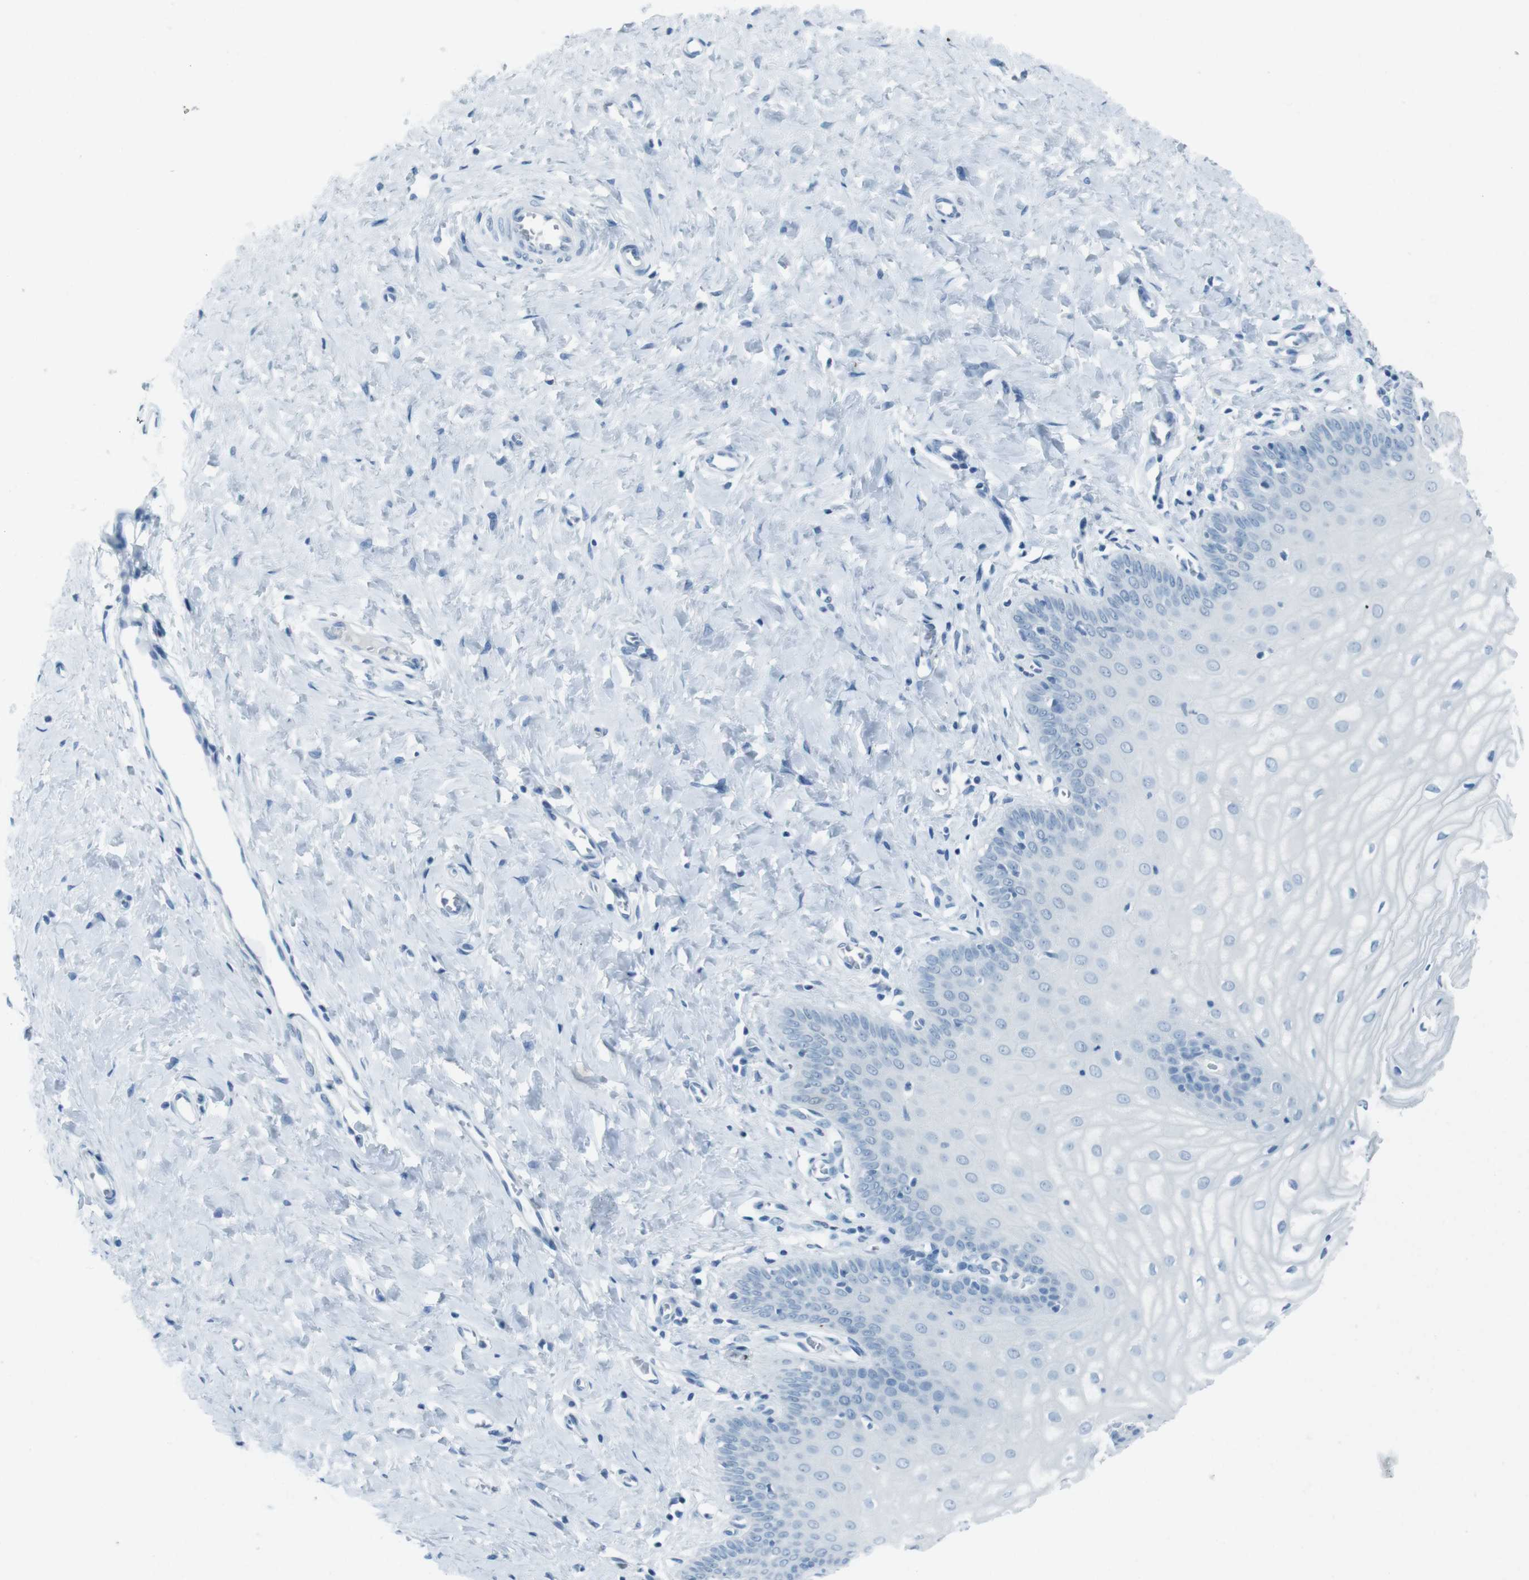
{"staining": {"intensity": "negative", "quantity": "none", "location": "none"}, "tissue": "cervix", "cell_type": "Glandular cells", "image_type": "normal", "snomed": [{"axis": "morphology", "description": "Normal tissue, NOS"}, {"axis": "topography", "description": "Cervix"}], "caption": "Immunohistochemical staining of normal cervix demonstrates no significant expression in glandular cells.", "gene": "TMEM207", "patient": {"sex": "female", "age": 55}}